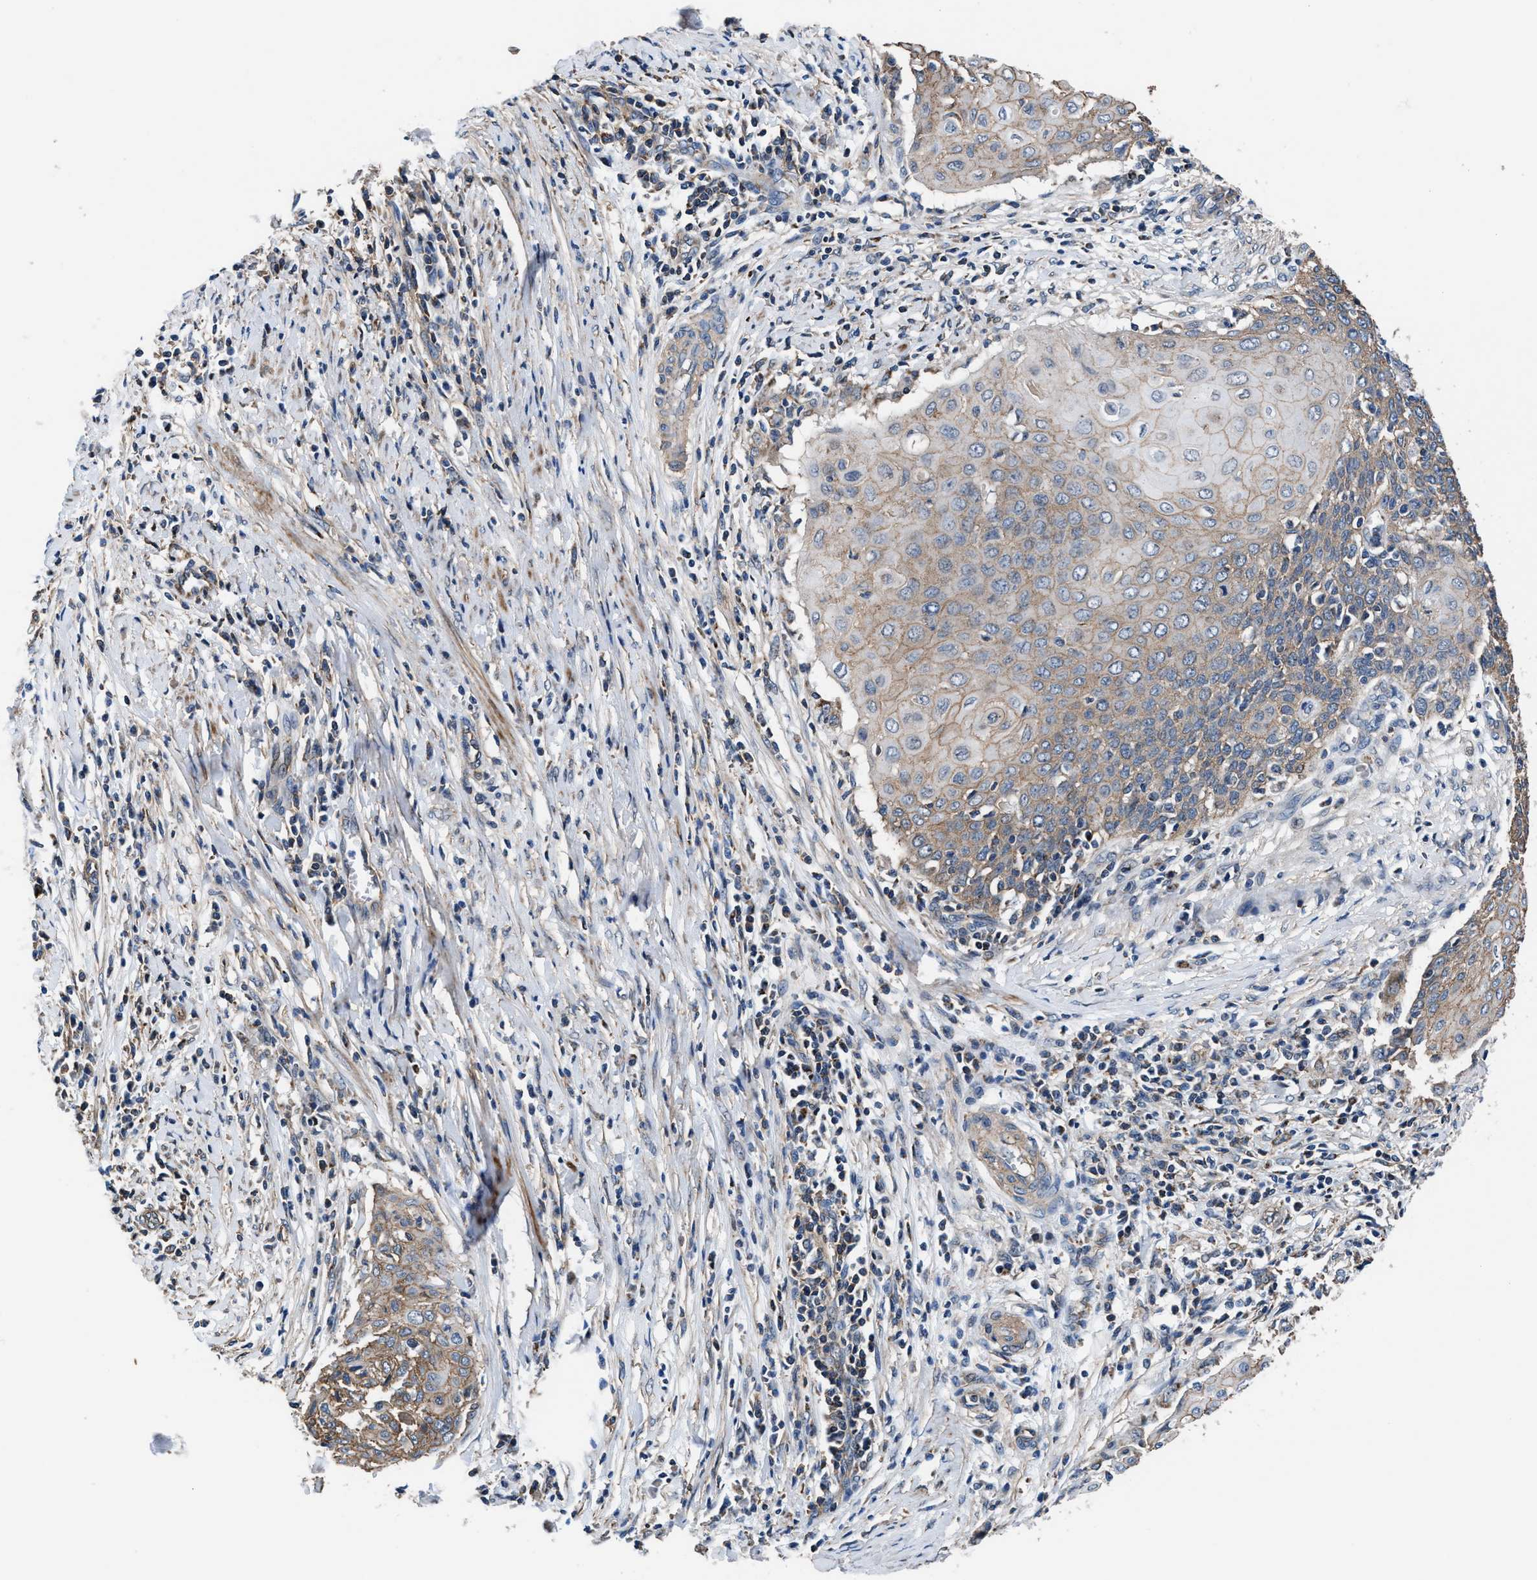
{"staining": {"intensity": "weak", "quantity": ">75%", "location": "cytoplasmic/membranous"}, "tissue": "cervical cancer", "cell_type": "Tumor cells", "image_type": "cancer", "snomed": [{"axis": "morphology", "description": "Squamous cell carcinoma, NOS"}, {"axis": "topography", "description": "Cervix"}], "caption": "The micrograph exhibits immunohistochemical staining of cervical squamous cell carcinoma. There is weak cytoplasmic/membranous expression is identified in approximately >75% of tumor cells. (Stains: DAB (3,3'-diaminobenzidine) in brown, nuclei in blue, Microscopy: brightfield microscopy at high magnification).", "gene": "NKTR", "patient": {"sex": "female", "age": 39}}